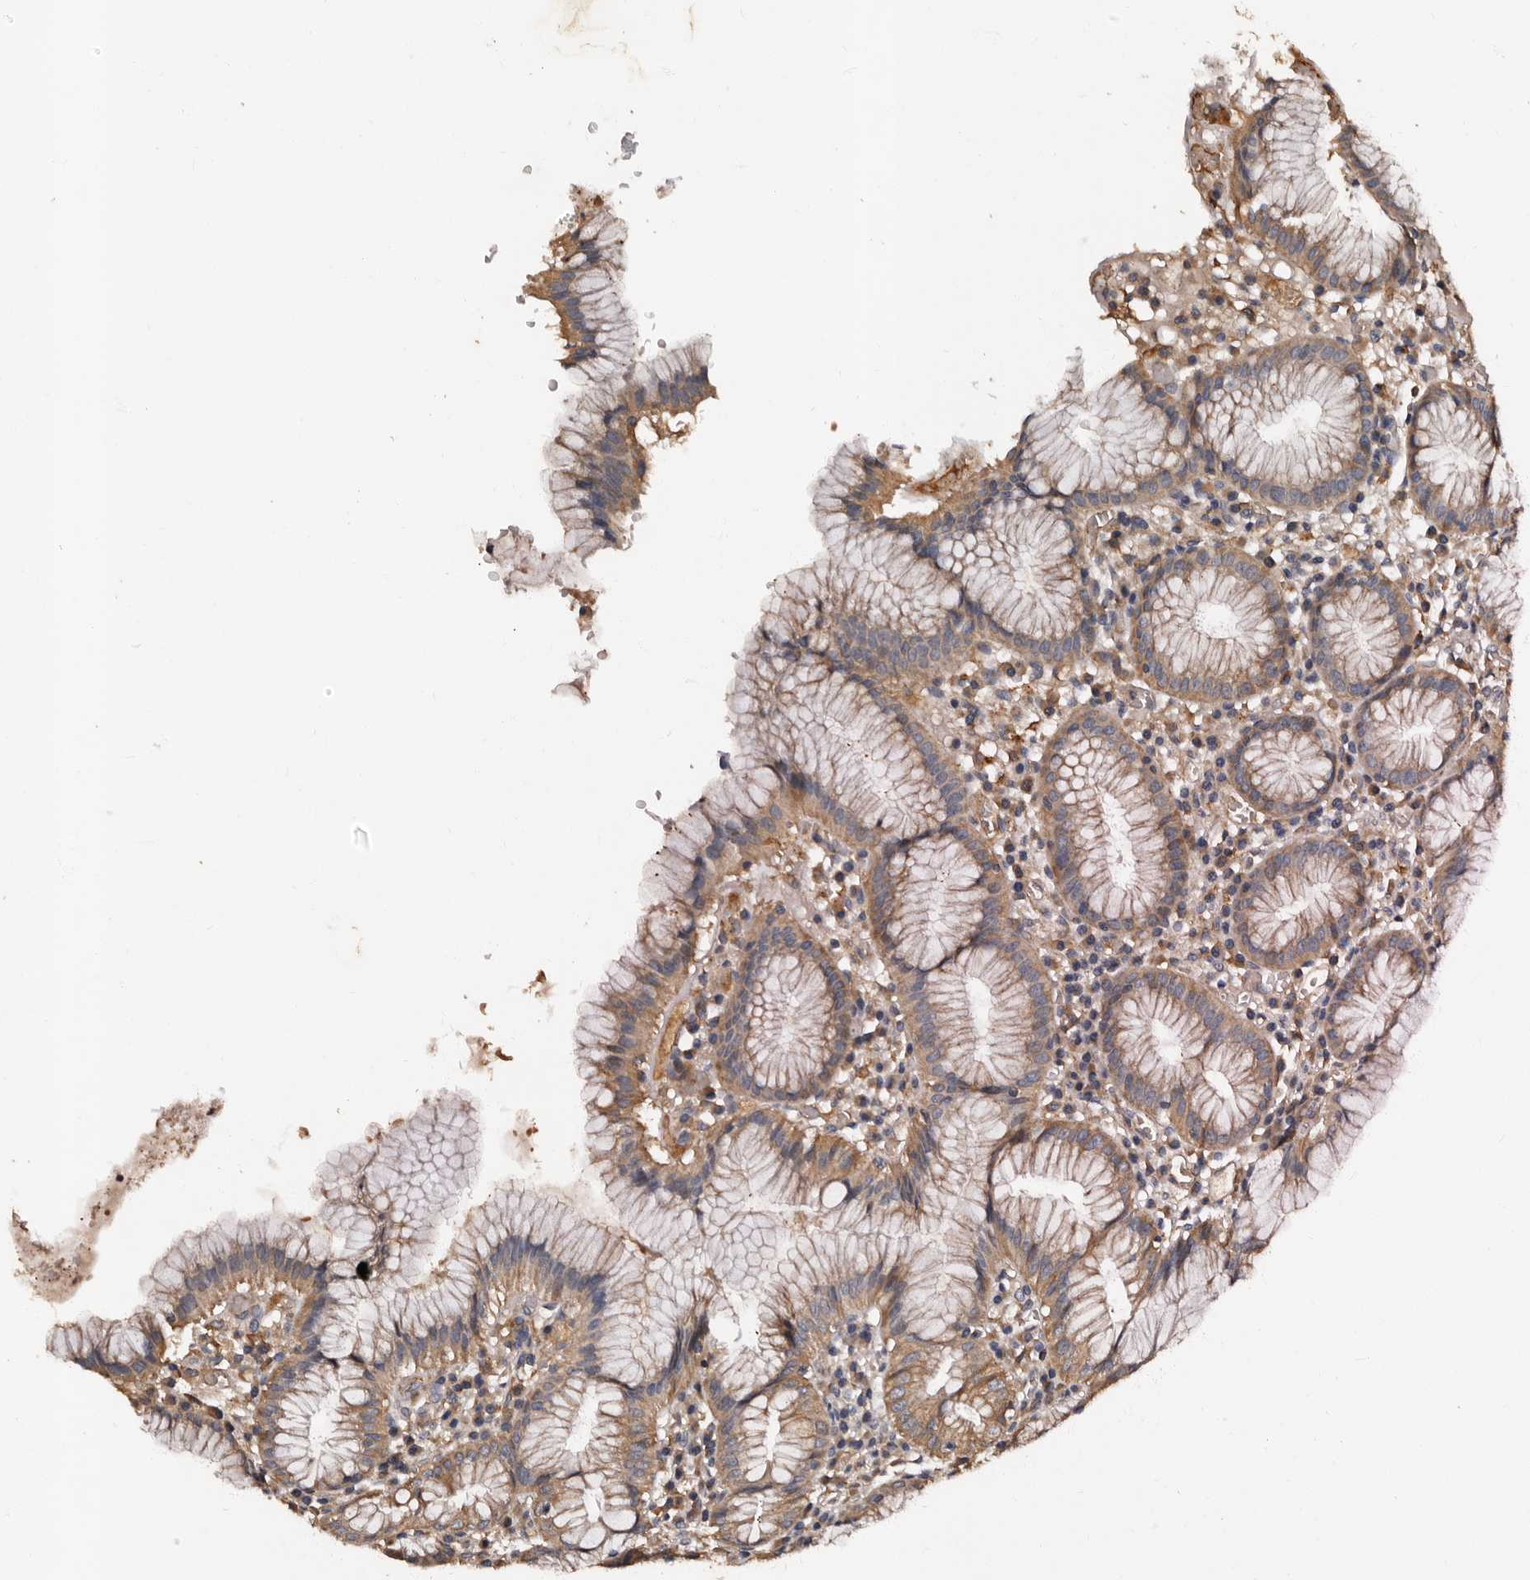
{"staining": {"intensity": "moderate", "quantity": ">75%", "location": "cytoplasmic/membranous"}, "tissue": "stomach", "cell_type": "Glandular cells", "image_type": "normal", "snomed": [{"axis": "morphology", "description": "Normal tissue, NOS"}, {"axis": "topography", "description": "Stomach"}], "caption": "An IHC micrograph of unremarkable tissue is shown. Protein staining in brown highlights moderate cytoplasmic/membranous positivity in stomach within glandular cells. The protein of interest is shown in brown color, while the nuclei are stained blue.", "gene": "ADCK5", "patient": {"sex": "male", "age": 55}}